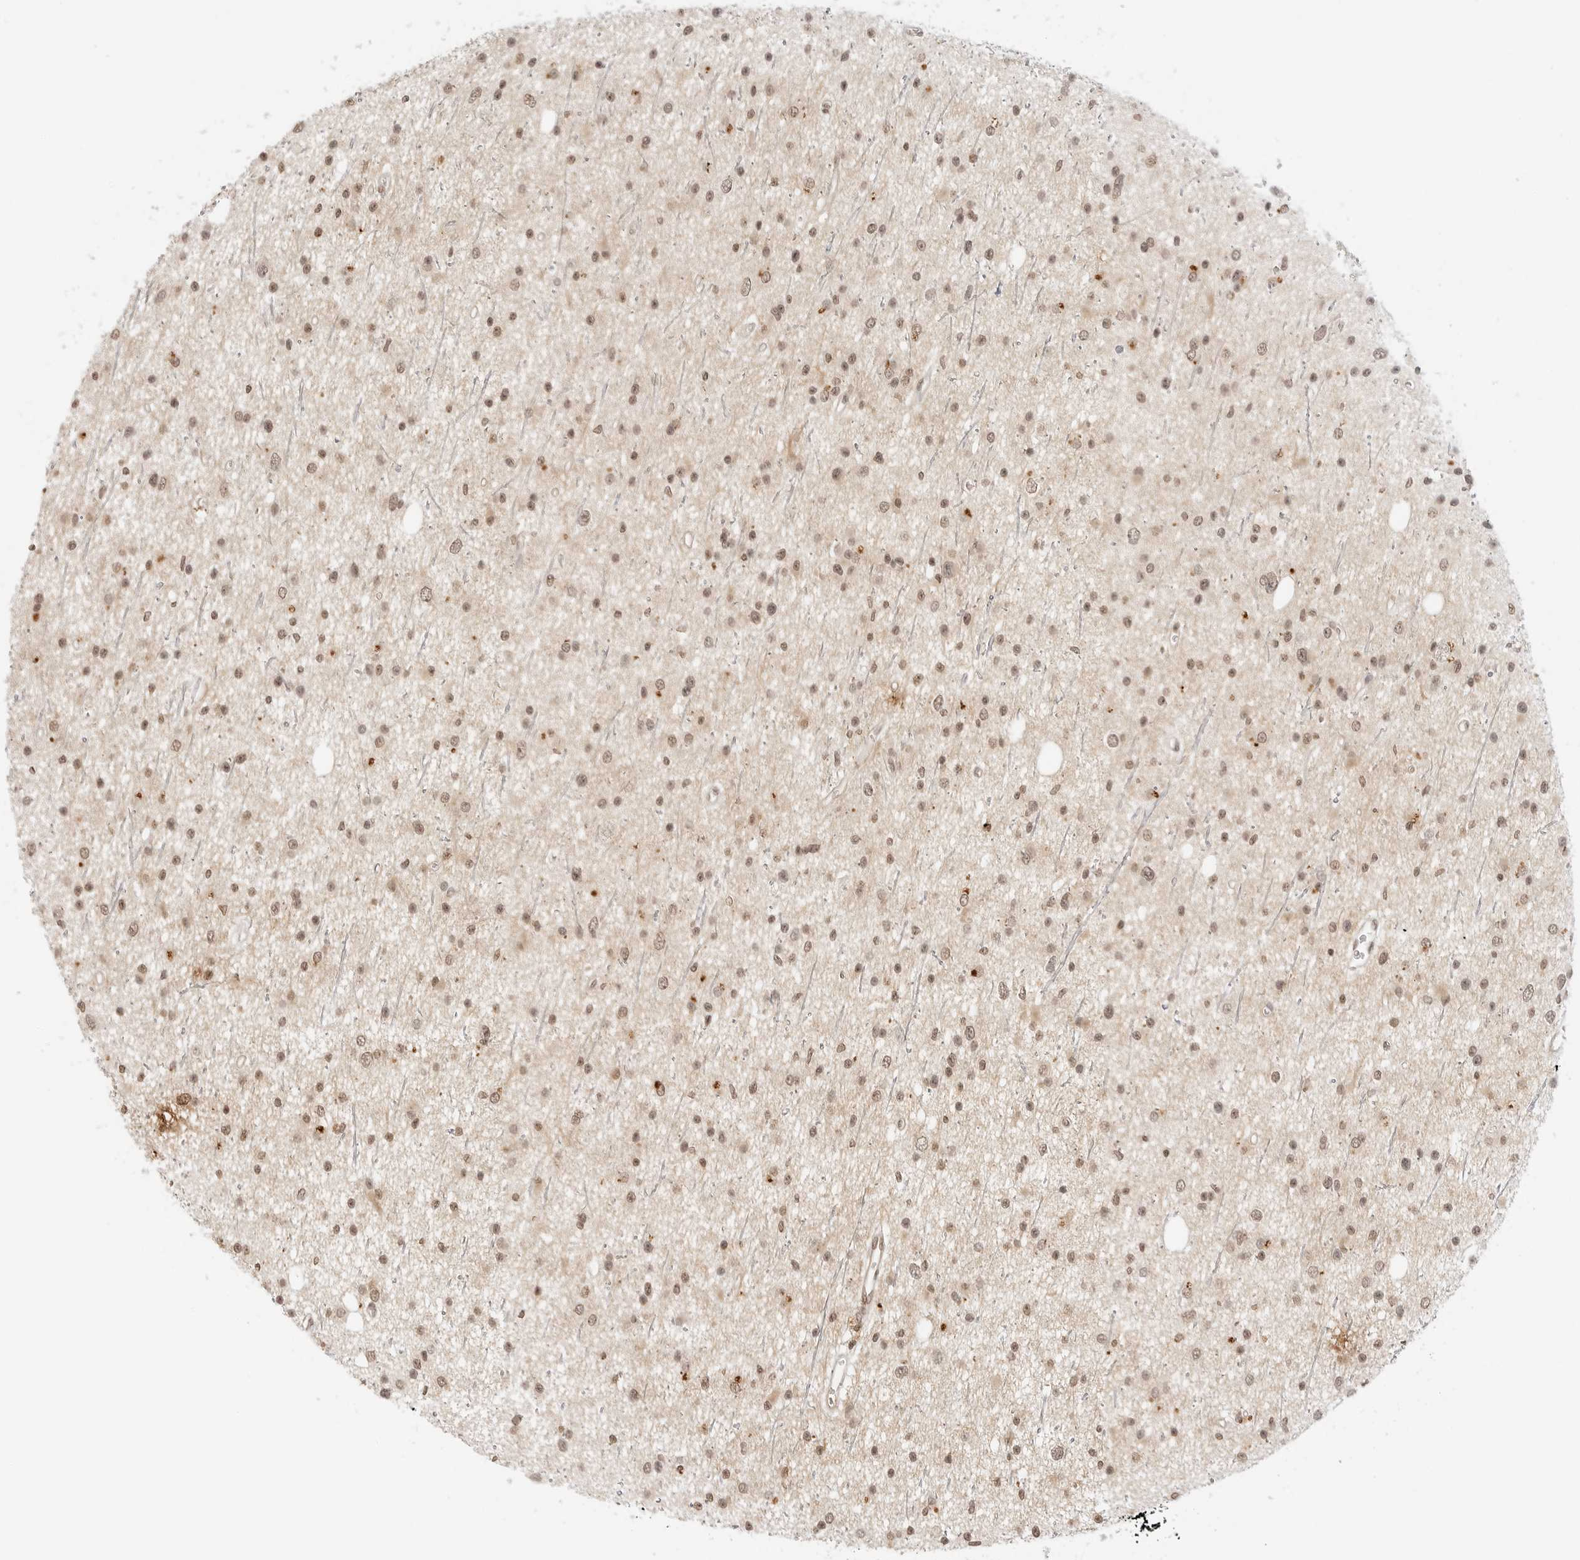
{"staining": {"intensity": "moderate", "quantity": ">75%", "location": "nuclear"}, "tissue": "glioma", "cell_type": "Tumor cells", "image_type": "cancer", "snomed": [{"axis": "morphology", "description": "Glioma, malignant, Low grade"}, {"axis": "topography", "description": "Cerebral cortex"}], "caption": "DAB immunohistochemical staining of malignant low-grade glioma exhibits moderate nuclear protein positivity in about >75% of tumor cells.", "gene": "GPR34", "patient": {"sex": "female", "age": 39}}